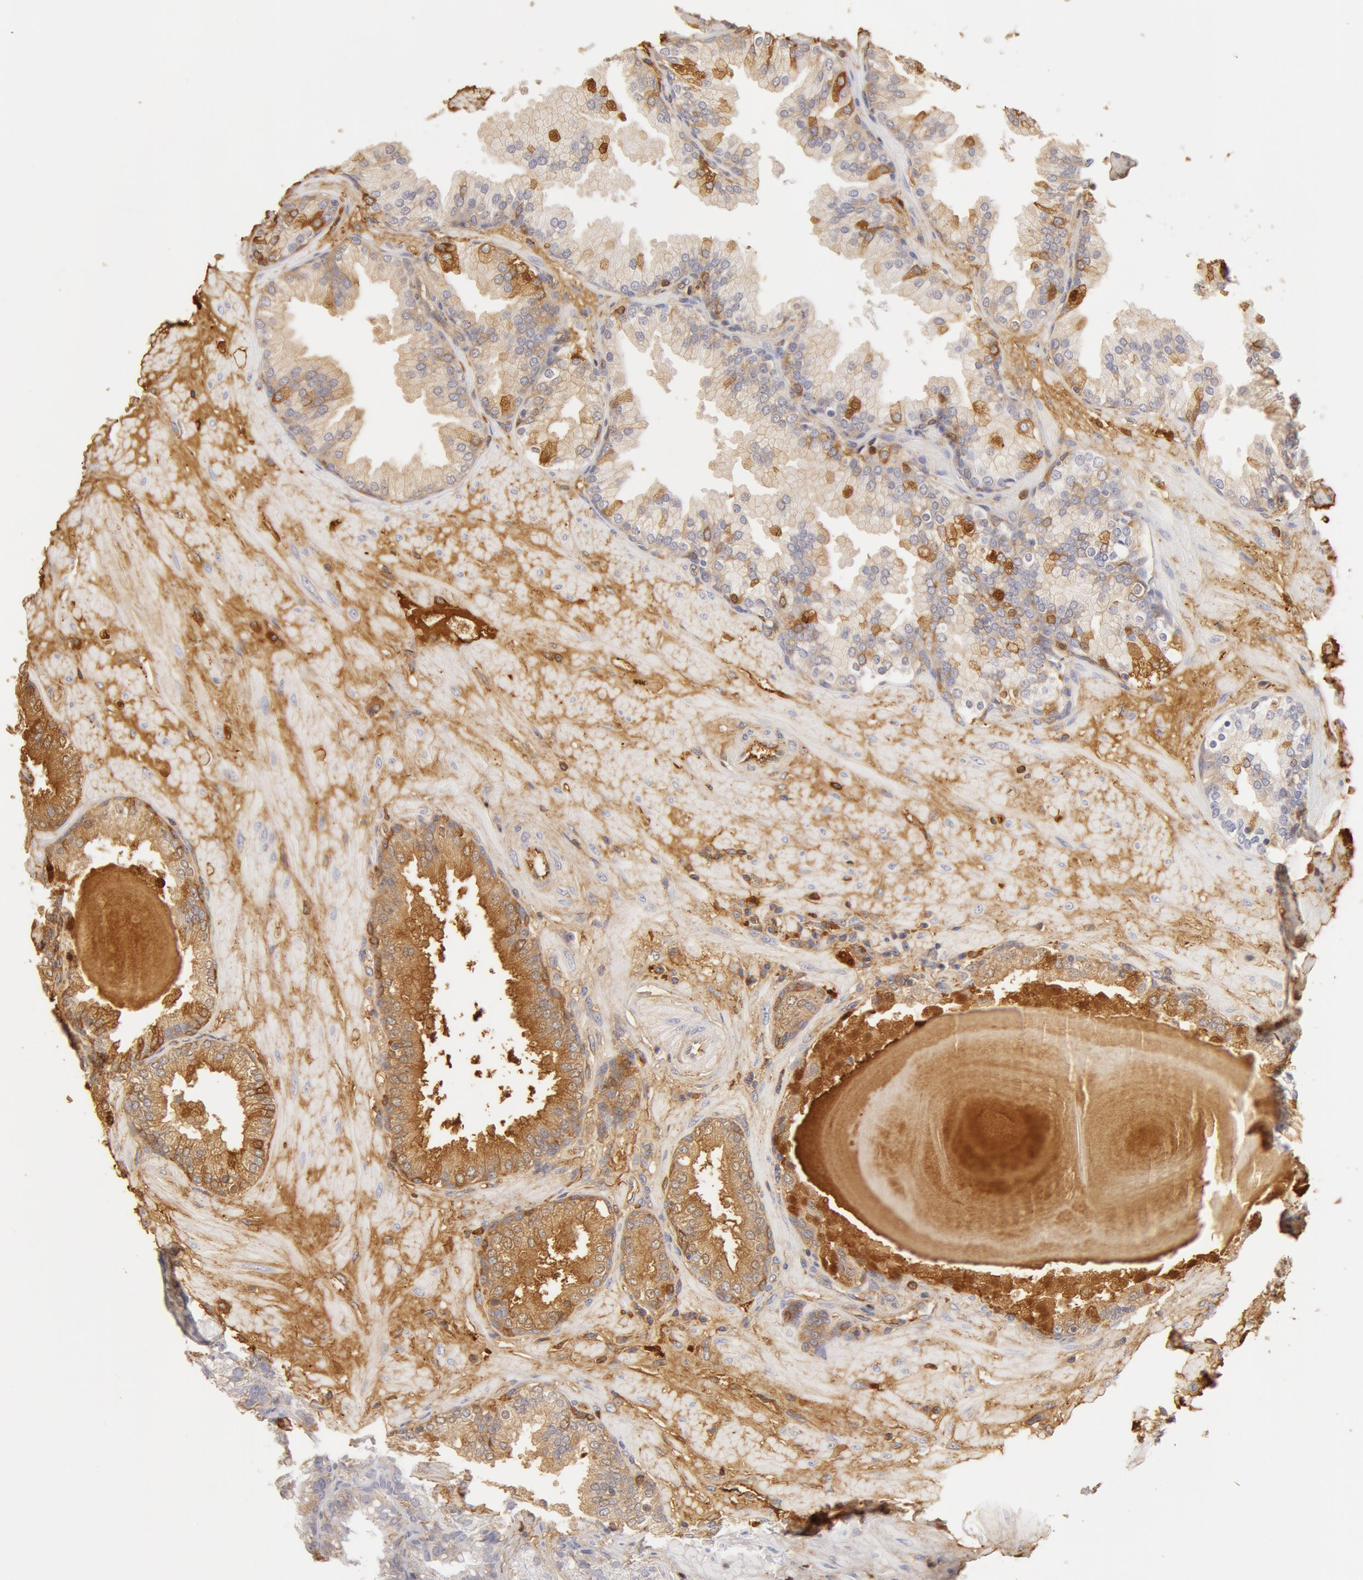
{"staining": {"intensity": "moderate", "quantity": ">75%", "location": "cytoplasmic/membranous"}, "tissue": "prostate", "cell_type": "Glandular cells", "image_type": "normal", "snomed": [{"axis": "morphology", "description": "Normal tissue, NOS"}, {"axis": "topography", "description": "Prostate"}], "caption": "A medium amount of moderate cytoplasmic/membranous staining is seen in approximately >75% of glandular cells in unremarkable prostate.", "gene": "TF", "patient": {"sex": "male", "age": 51}}